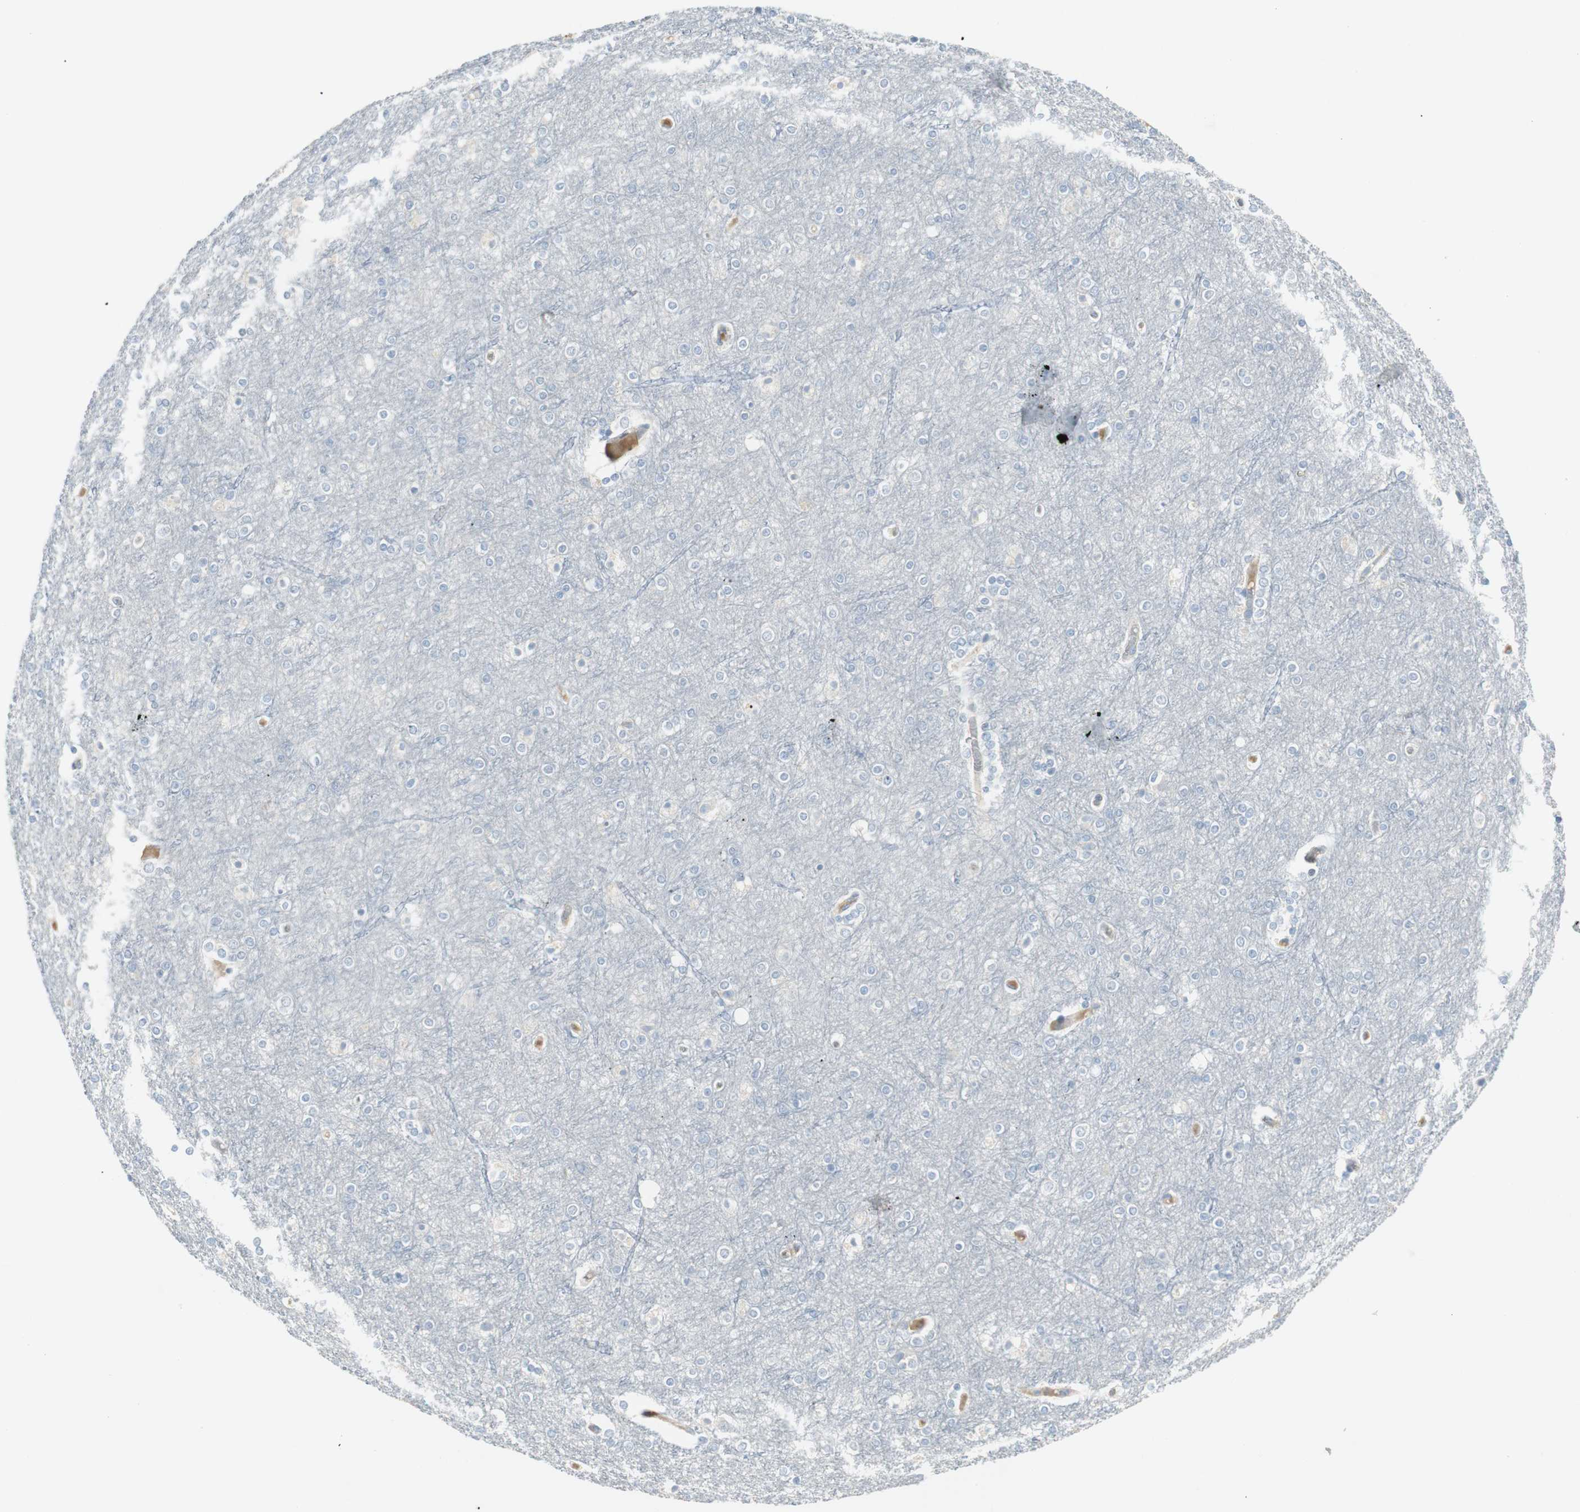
{"staining": {"intensity": "negative", "quantity": "none", "location": "none"}, "tissue": "cerebral cortex", "cell_type": "Endothelial cells", "image_type": "normal", "snomed": [{"axis": "morphology", "description": "Normal tissue, NOS"}, {"axis": "topography", "description": "Cerebral cortex"}], "caption": "The image demonstrates no staining of endothelial cells in normal cerebral cortex. (DAB (3,3'-diaminobenzidine) immunohistochemistry (IHC), high magnification).", "gene": "EVA1A", "patient": {"sex": "female", "age": 54}}